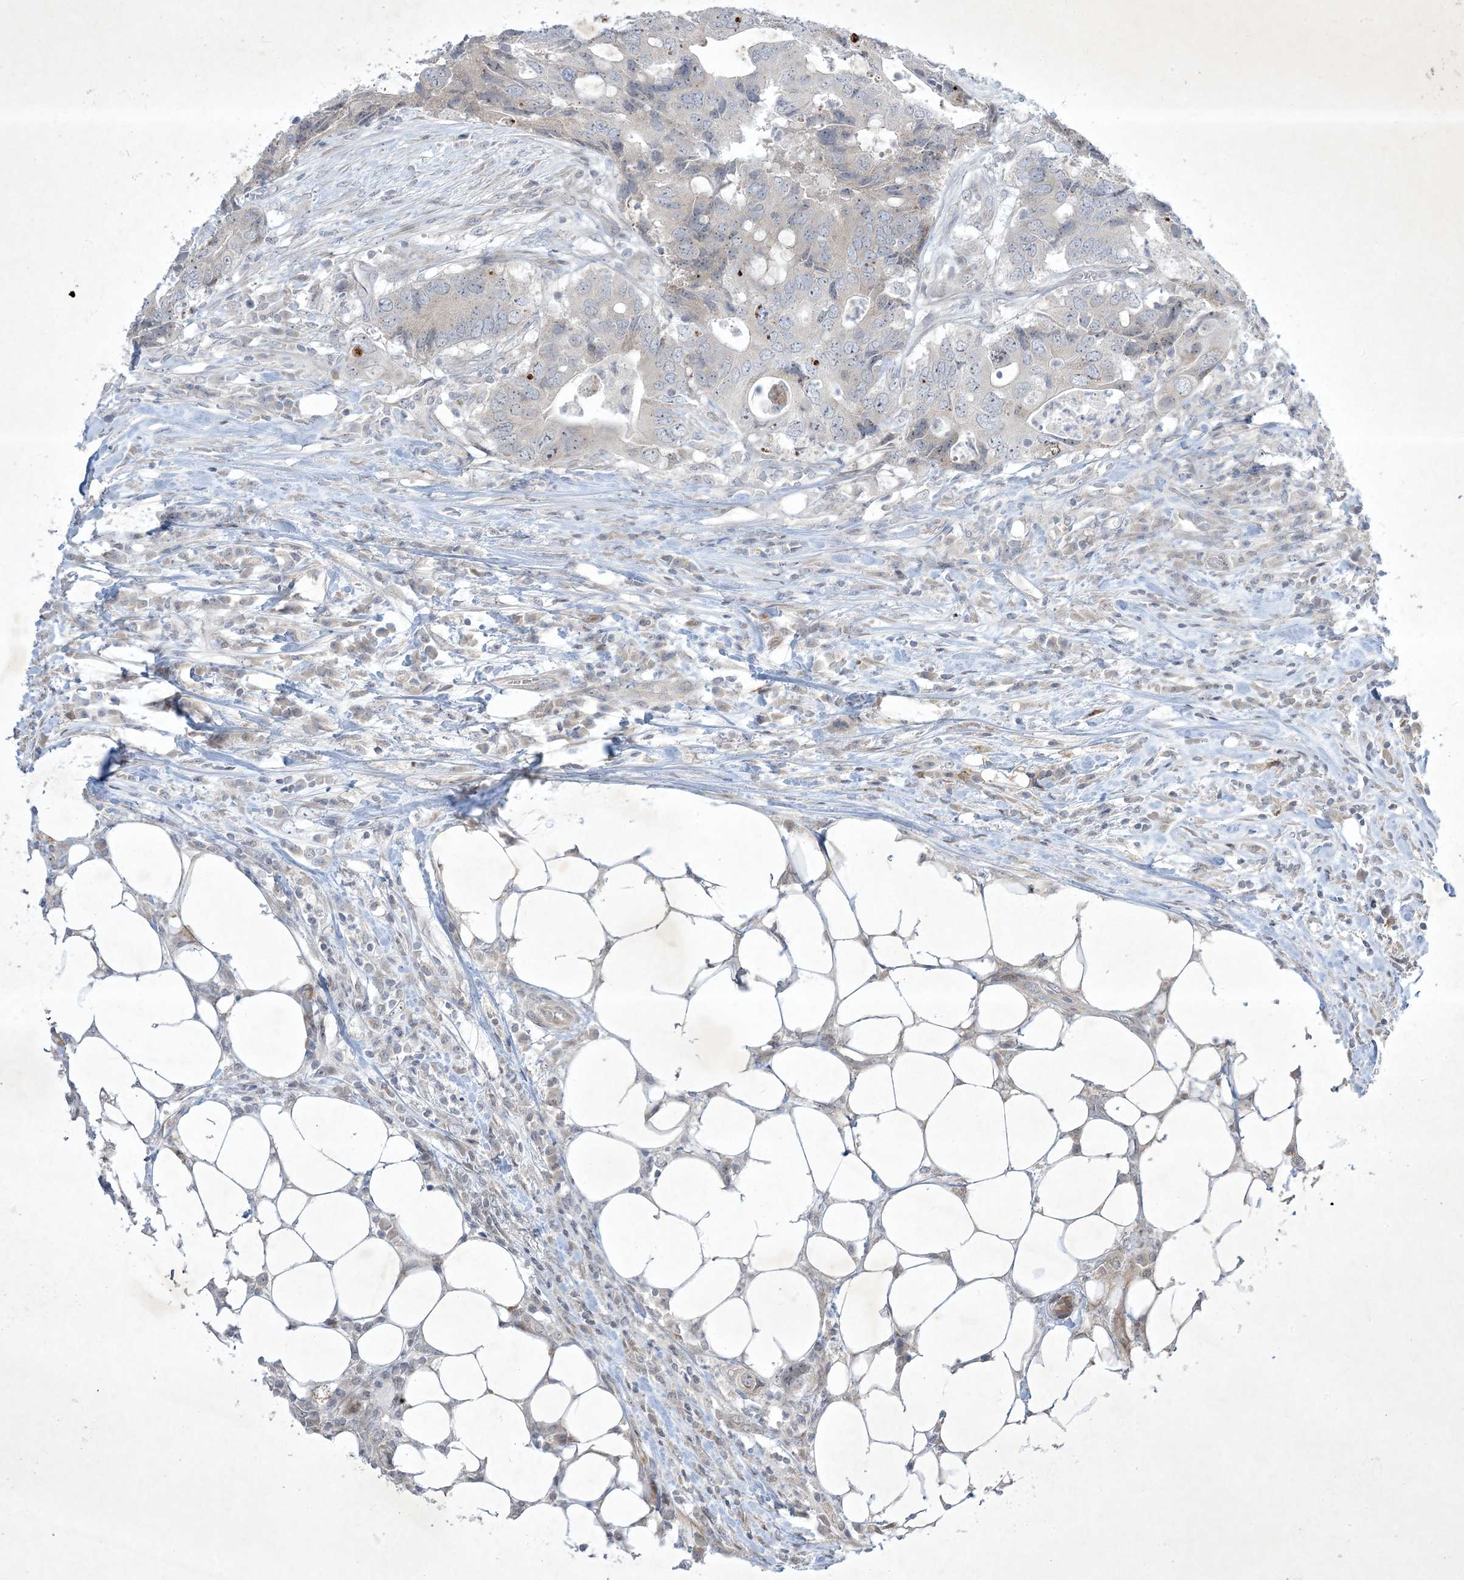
{"staining": {"intensity": "negative", "quantity": "none", "location": "none"}, "tissue": "colorectal cancer", "cell_type": "Tumor cells", "image_type": "cancer", "snomed": [{"axis": "morphology", "description": "Adenocarcinoma, NOS"}, {"axis": "topography", "description": "Colon"}], "caption": "This is an immunohistochemistry (IHC) micrograph of adenocarcinoma (colorectal). There is no staining in tumor cells.", "gene": "SOGA3", "patient": {"sex": "male", "age": 71}}